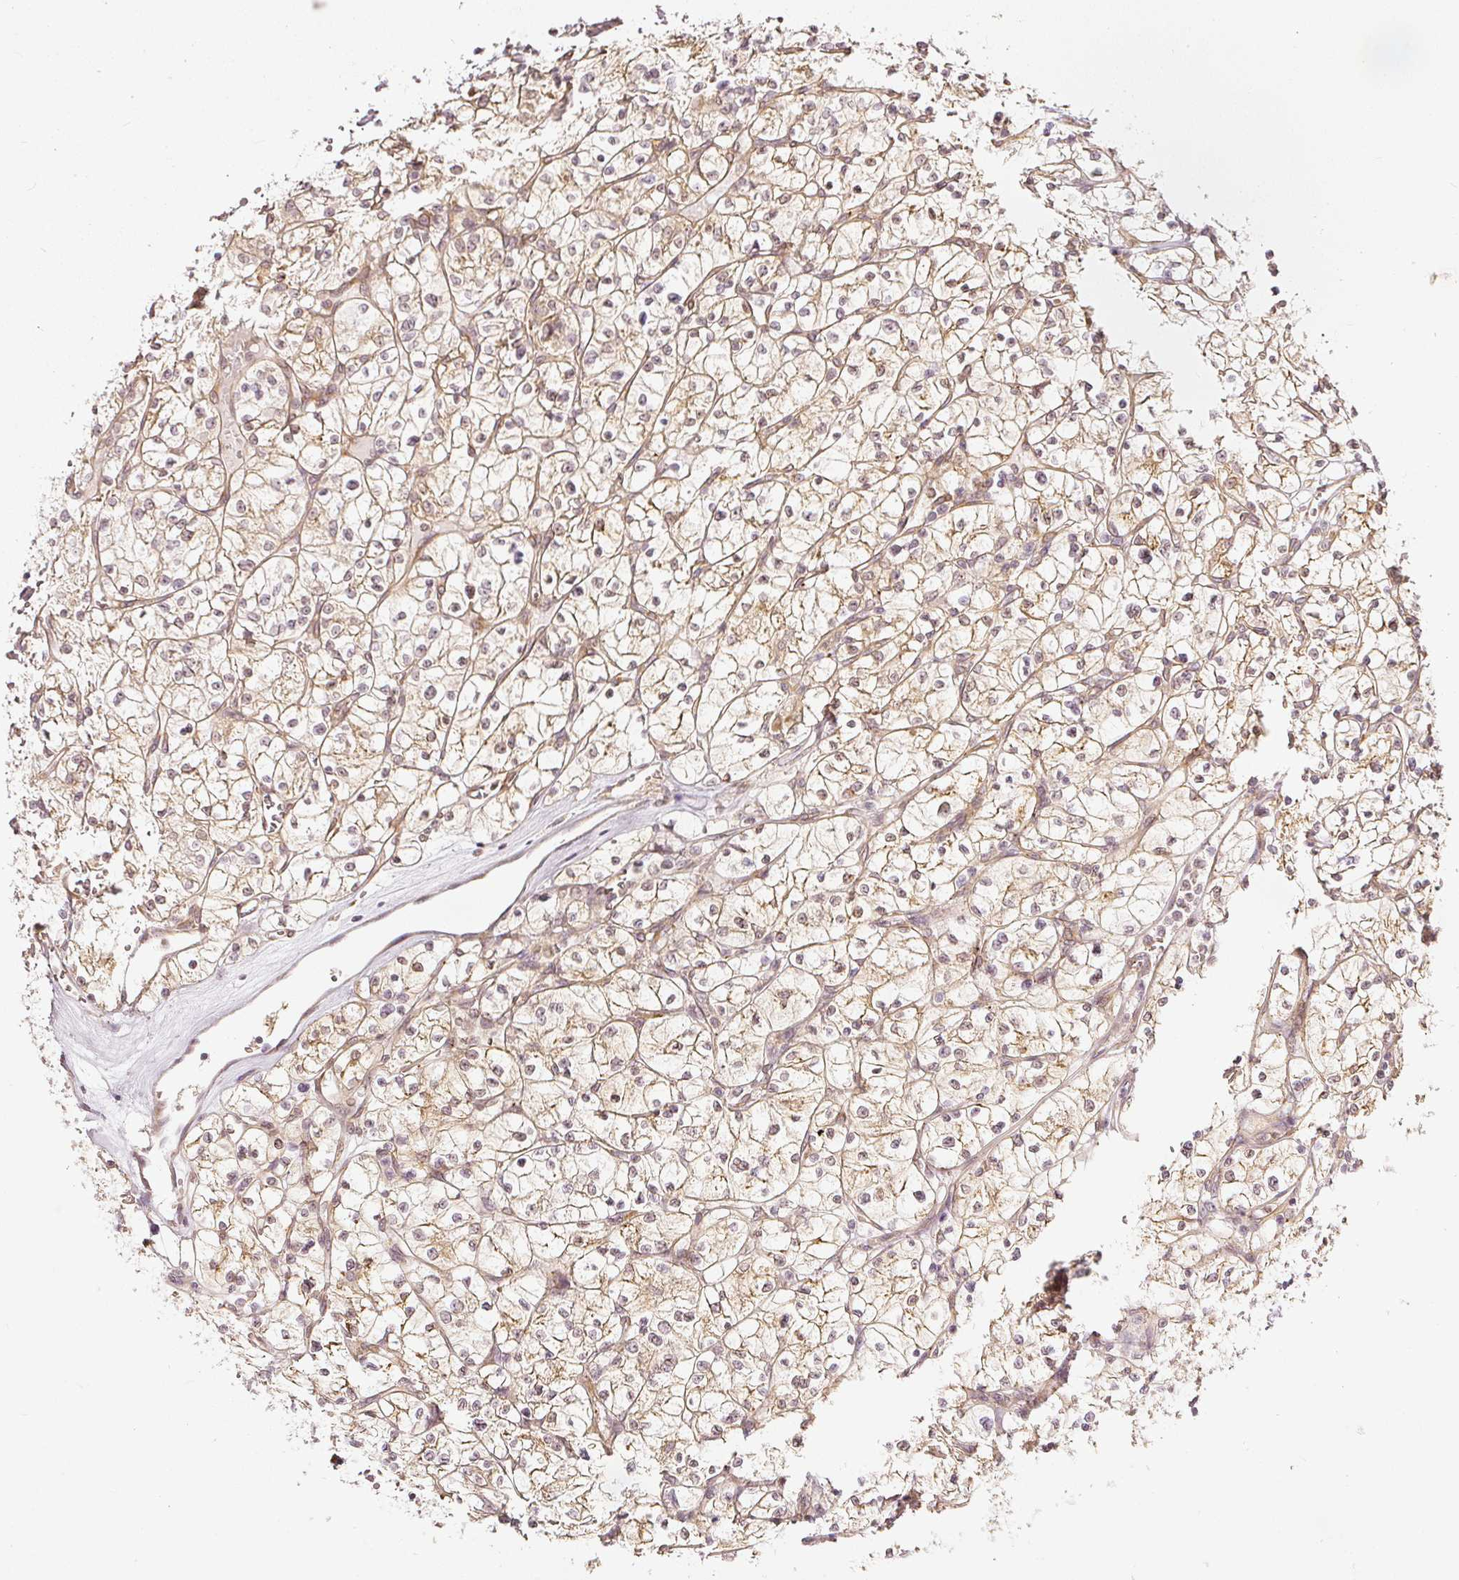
{"staining": {"intensity": "weak", "quantity": "25%-75%", "location": "cytoplasmic/membranous"}, "tissue": "renal cancer", "cell_type": "Tumor cells", "image_type": "cancer", "snomed": [{"axis": "morphology", "description": "Adenocarcinoma, NOS"}, {"axis": "topography", "description": "Kidney"}], "caption": "The photomicrograph demonstrates staining of adenocarcinoma (renal), revealing weak cytoplasmic/membranous protein positivity (brown color) within tumor cells.", "gene": "DRD2", "patient": {"sex": "female", "age": 64}}